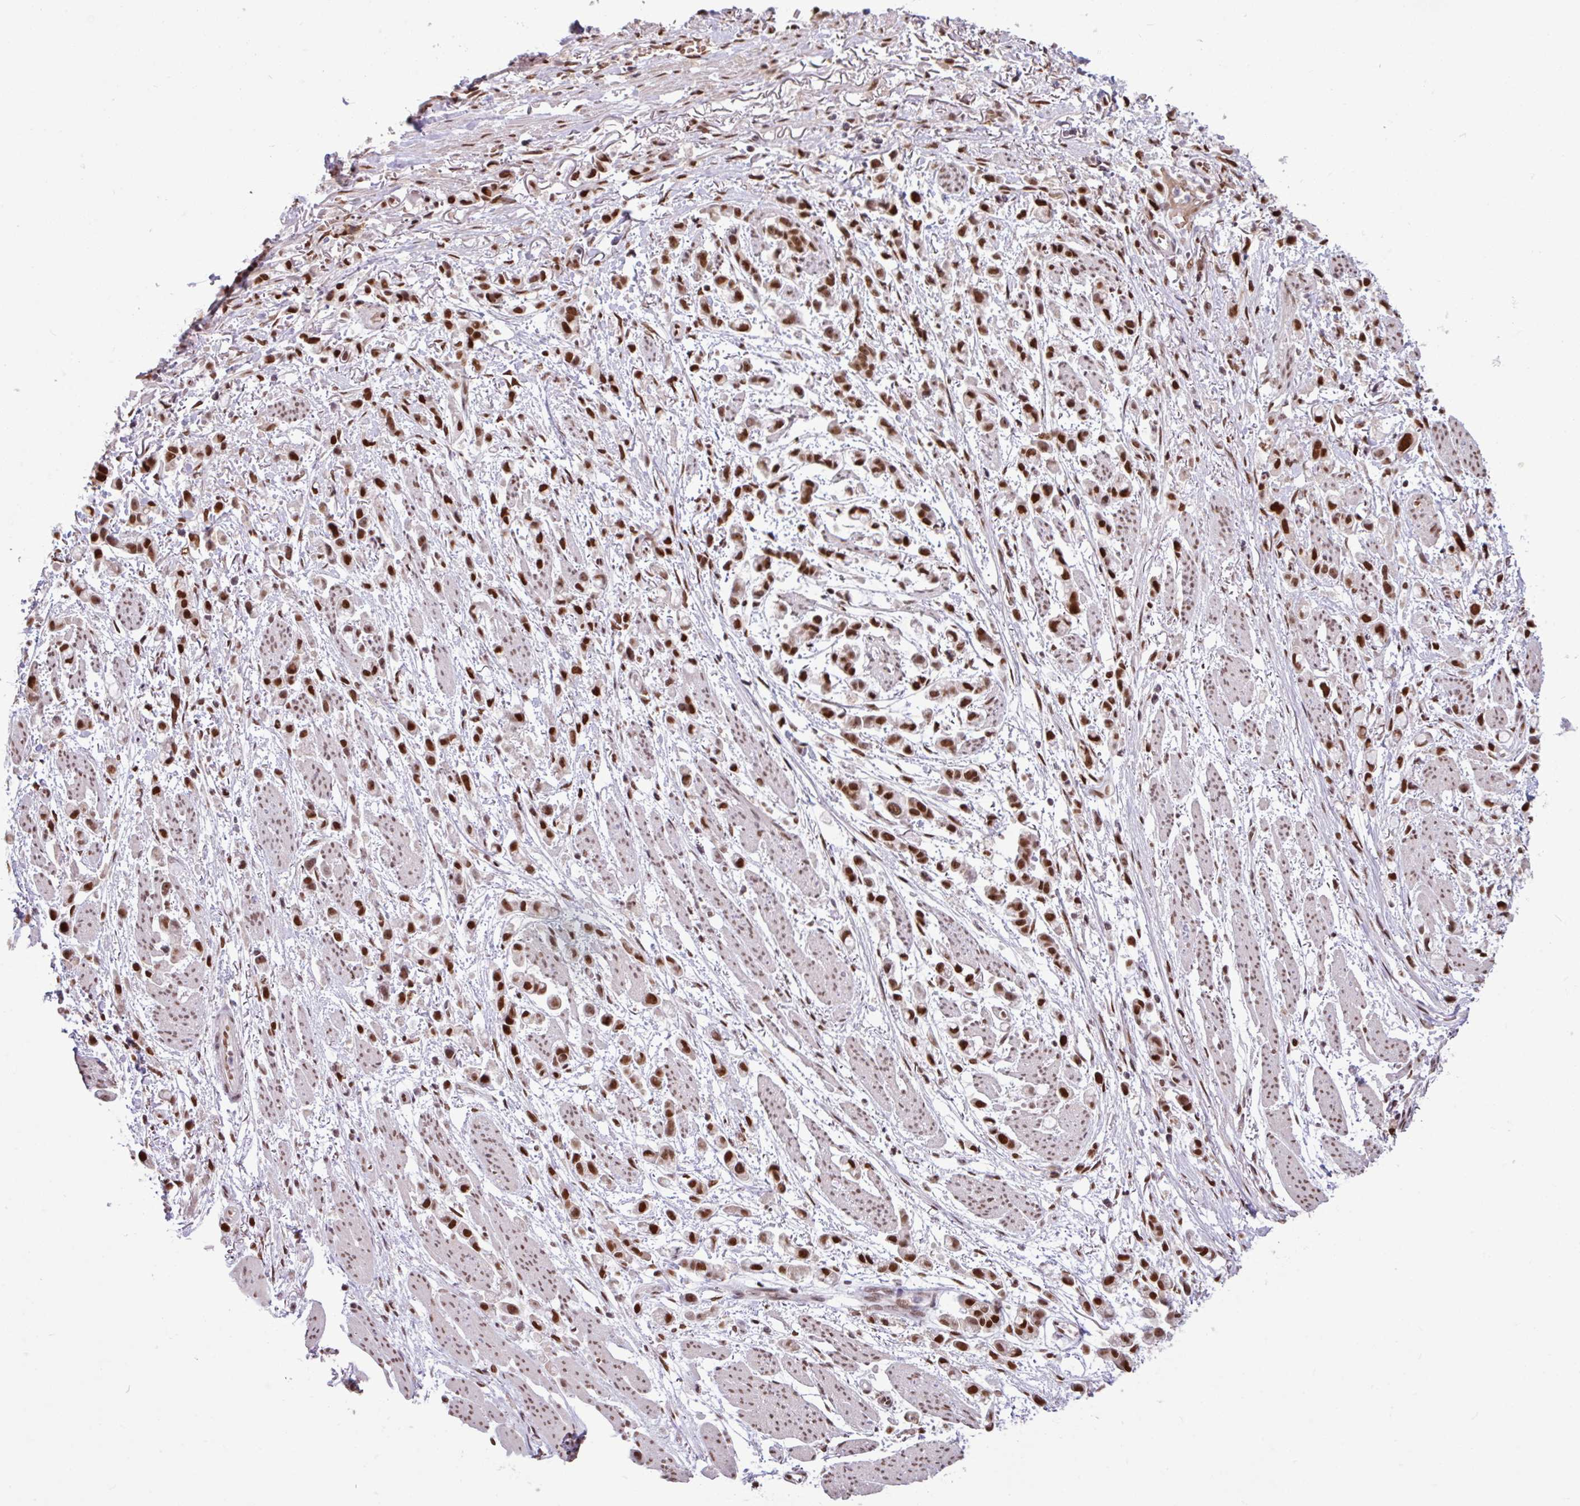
{"staining": {"intensity": "strong", "quantity": ">75%", "location": "nuclear"}, "tissue": "stomach cancer", "cell_type": "Tumor cells", "image_type": "cancer", "snomed": [{"axis": "morphology", "description": "Adenocarcinoma, NOS"}, {"axis": "topography", "description": "Stomach"}], "caption": "About >75% of tumor cells in adenocarcinoma (stomach) exhibit strong nuclear protein positivity as visualized by brown immunohistochemical staining.", "gene": "TDG", "patient": {"sex": "female", "age": 81}}